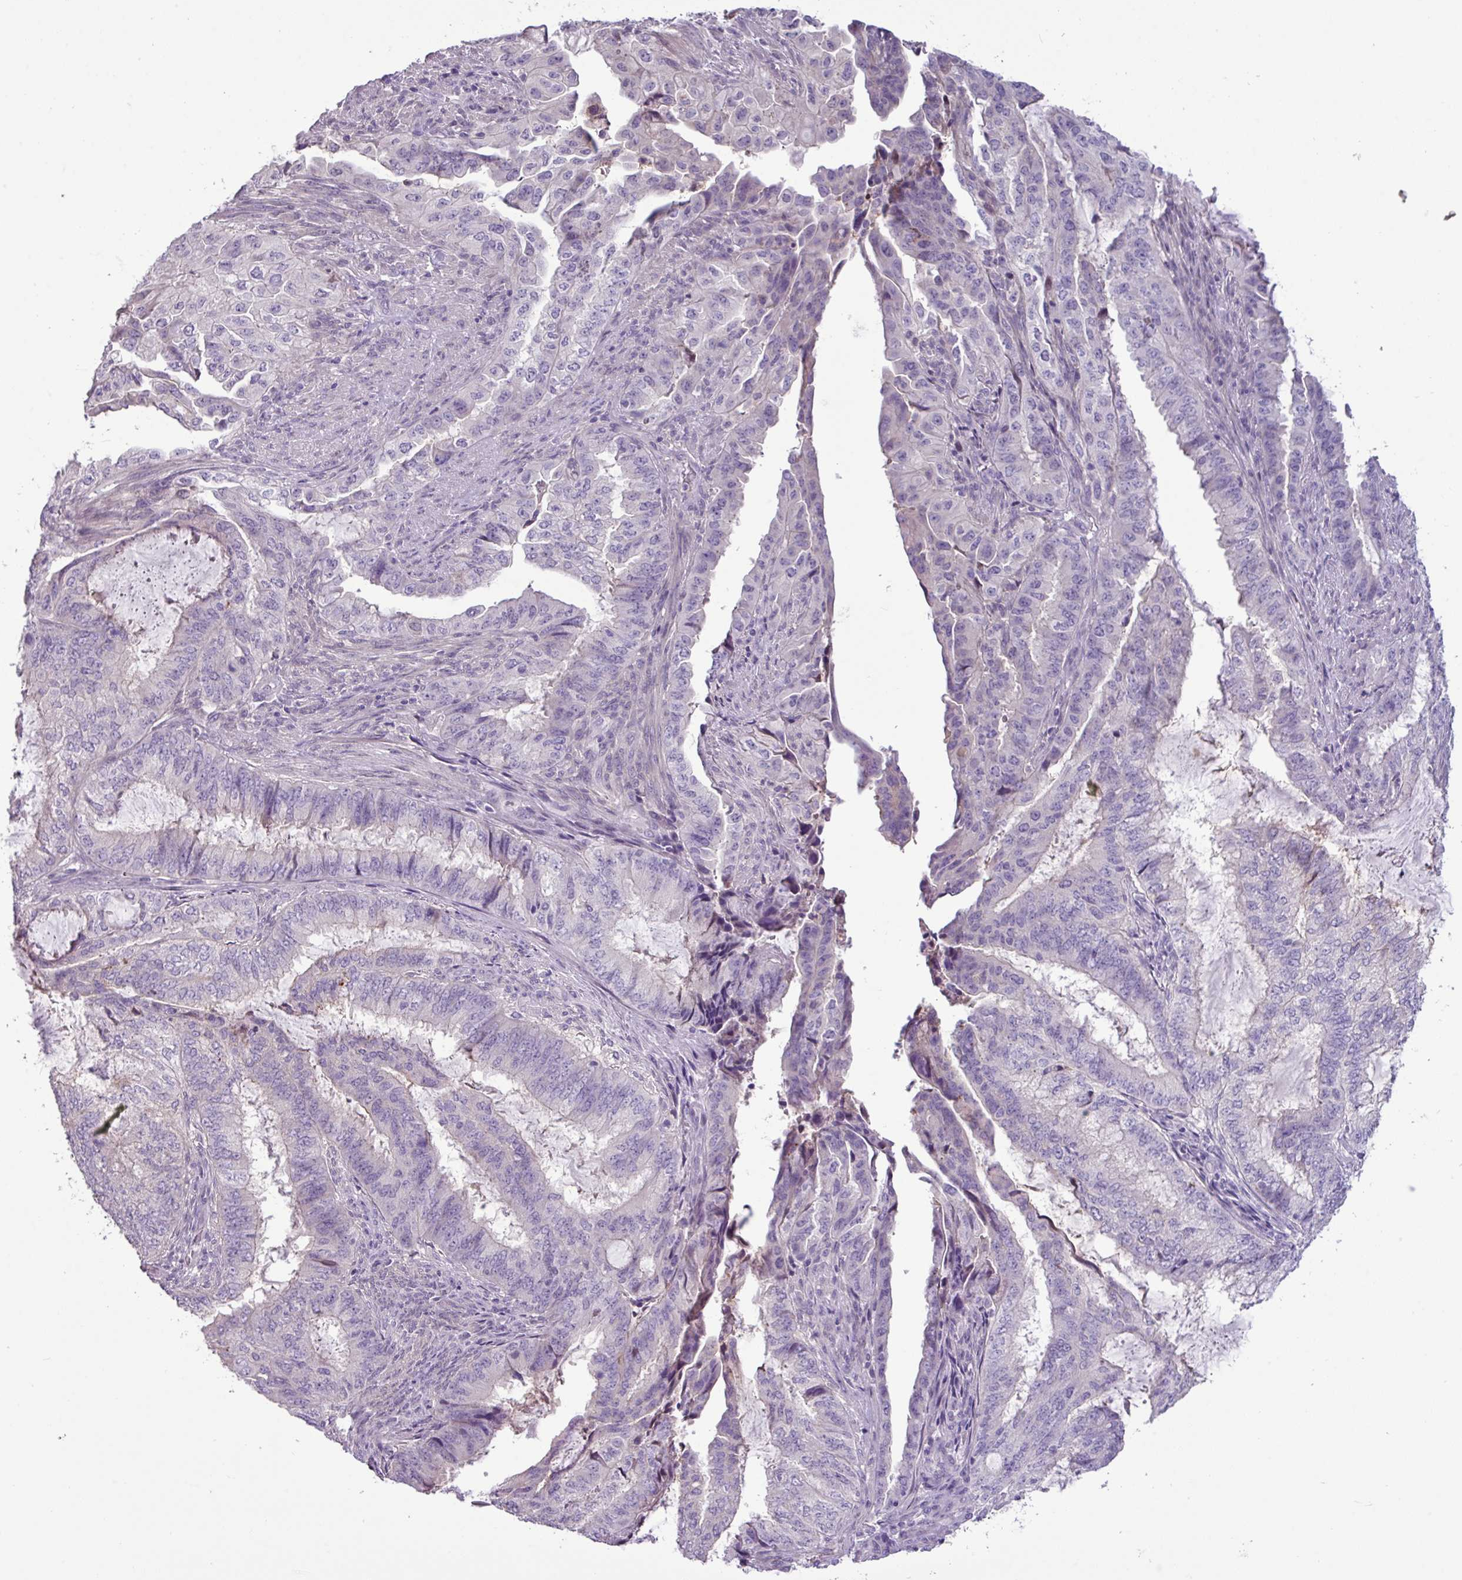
{"staining": {"intensity": "negative", "quantity": "none", "location": "none"}, "tissue": "endometrial cancer", "cell_type": "Tumor cells", "image_type": "cancer", "snomed": [{"axis": "morphology", "description": "Adenocarcinoma, NOS"}, {"axis": "topography", "description": "Endometrium"}], "caption": "An image of human endometrial cancer is negative for staining in tumor cells.", "gene": "PNLDC1", "patient": {"sex": "female", "age": 51}}